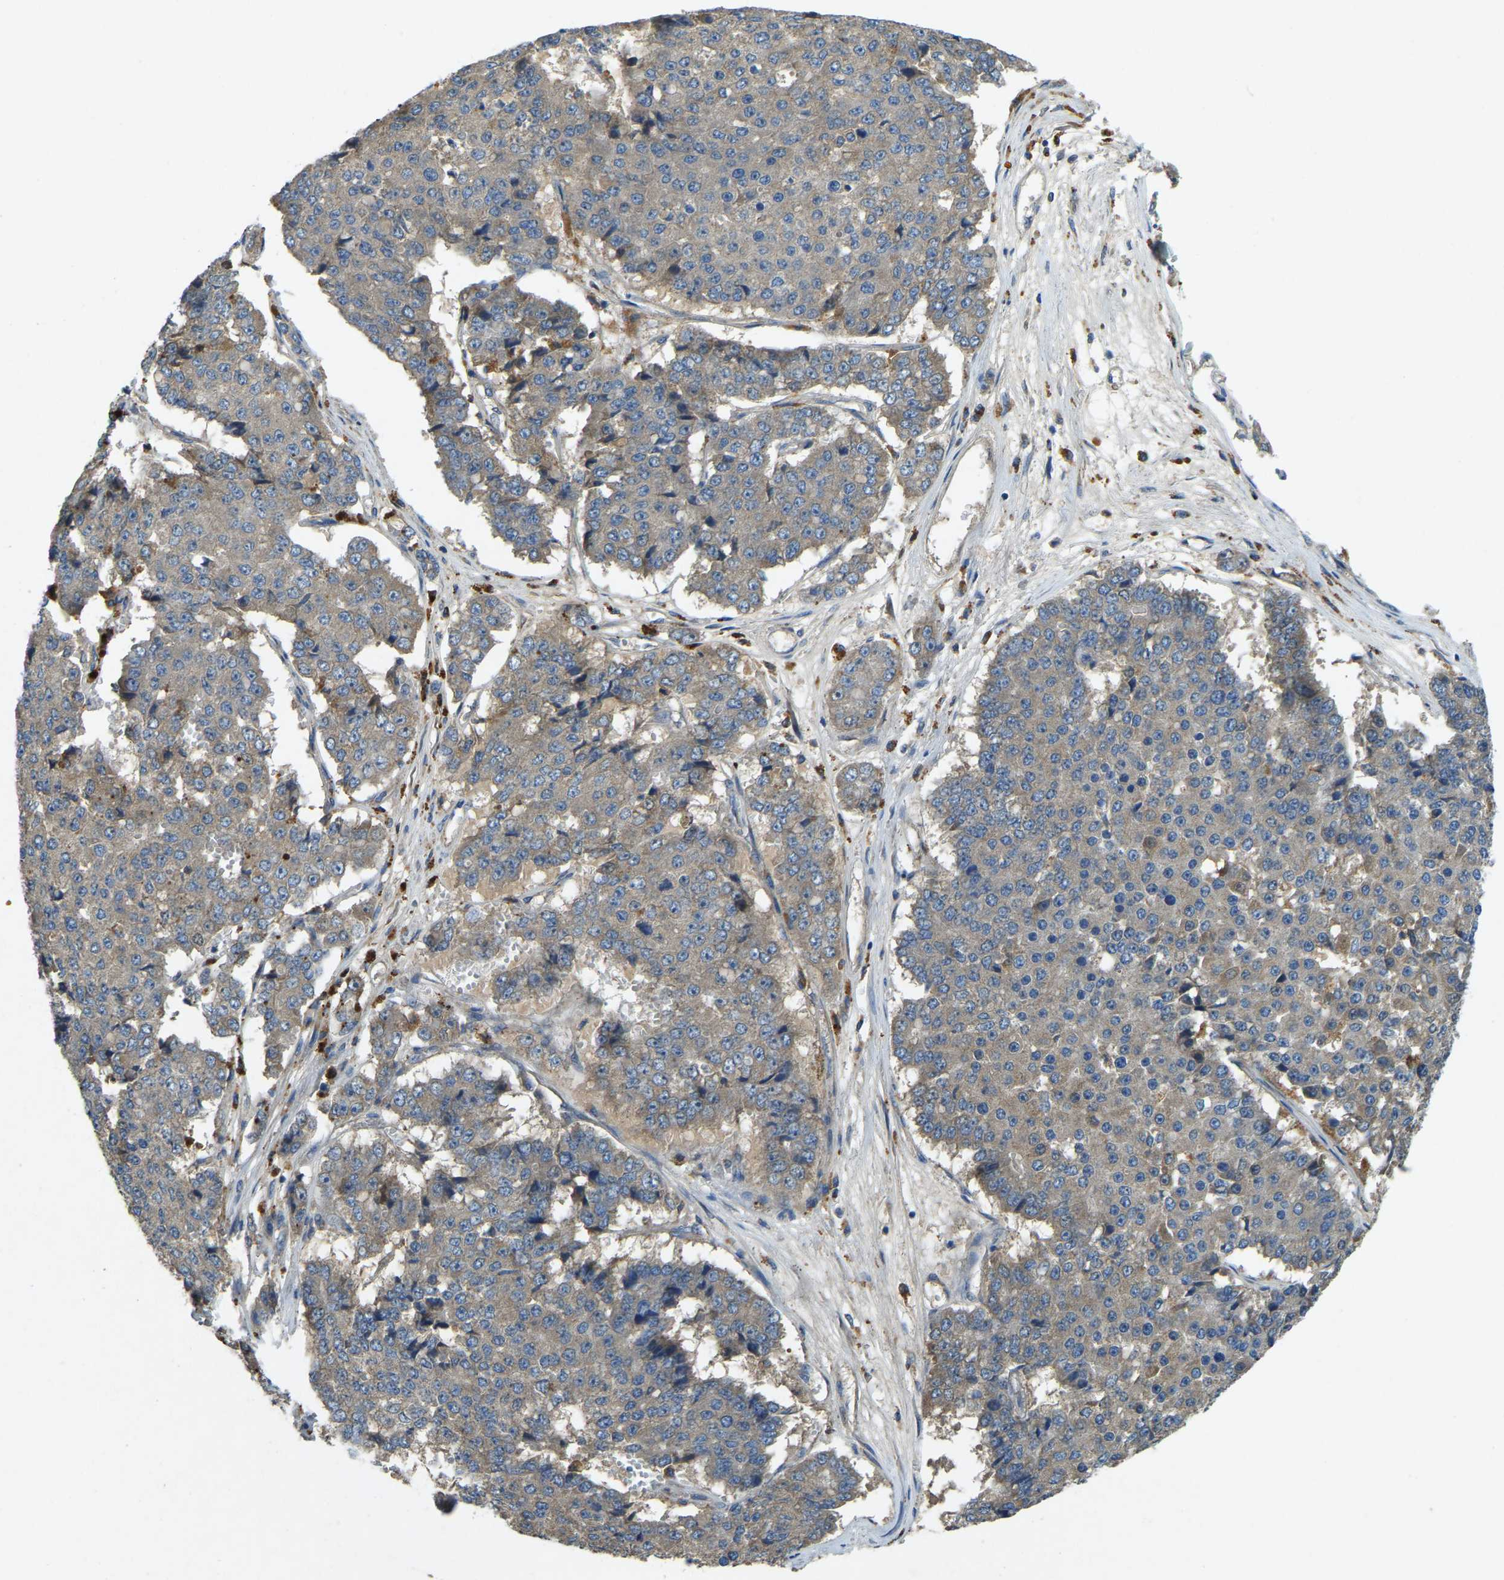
{"staining": {"intensity": "weak", "quantity": "<25%", "location": "cytoplasmic/membranous"}, "tissue": "pancreatic cancer", "cell_type": "Tumor cells", "image_type": "cancer", "snomed": [{"axis": "morphology", "description": "Adenocarcinoma, NOS"}, {"axis": "topography", "description": "Pancreas"}], "caption": "High power microscopy image of an immunohistochemistry image of pancreatic adenocarcinoma, revealing no significant staining in tumor cells.", "gene": "ATP8B1", "patient": {"sex": "male", "age": 50}}